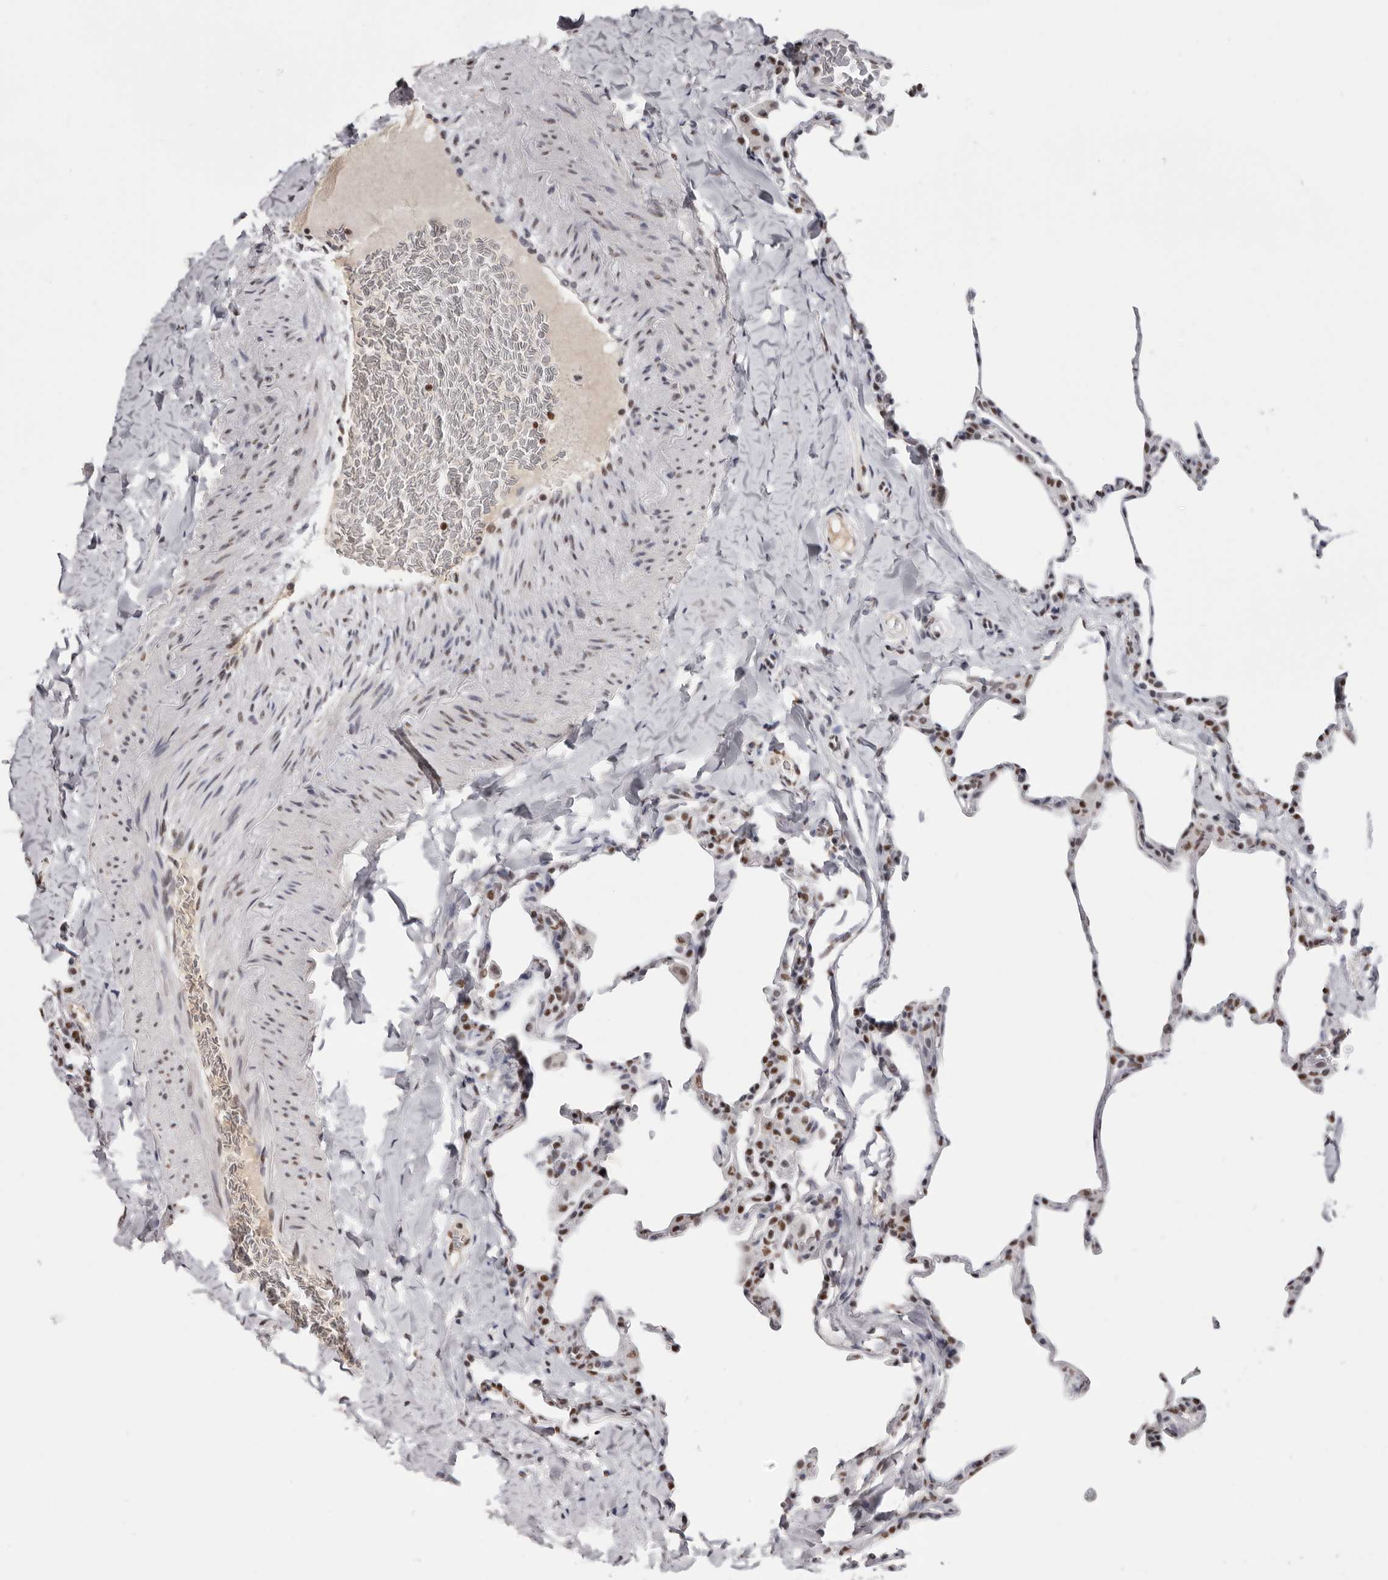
{"staining": {"intensity": "moderate", "quantity": ">75%", "location": "nuclear"}, "tissue": "lung", "cell_type": "Alveolar cells", "image_type": "normal", "snomed": [{"axis": "morphology", "description": "Normal tissue, NOS"}, {"axis": "topography", "description": "Lung"}], "caption": "This is an image of IHC staining of benign lung, which shows moderate staining in the nuclear of alveolar cells.", "gene": "SCAF4", "patient": {"sex": "male", "age": 20}}